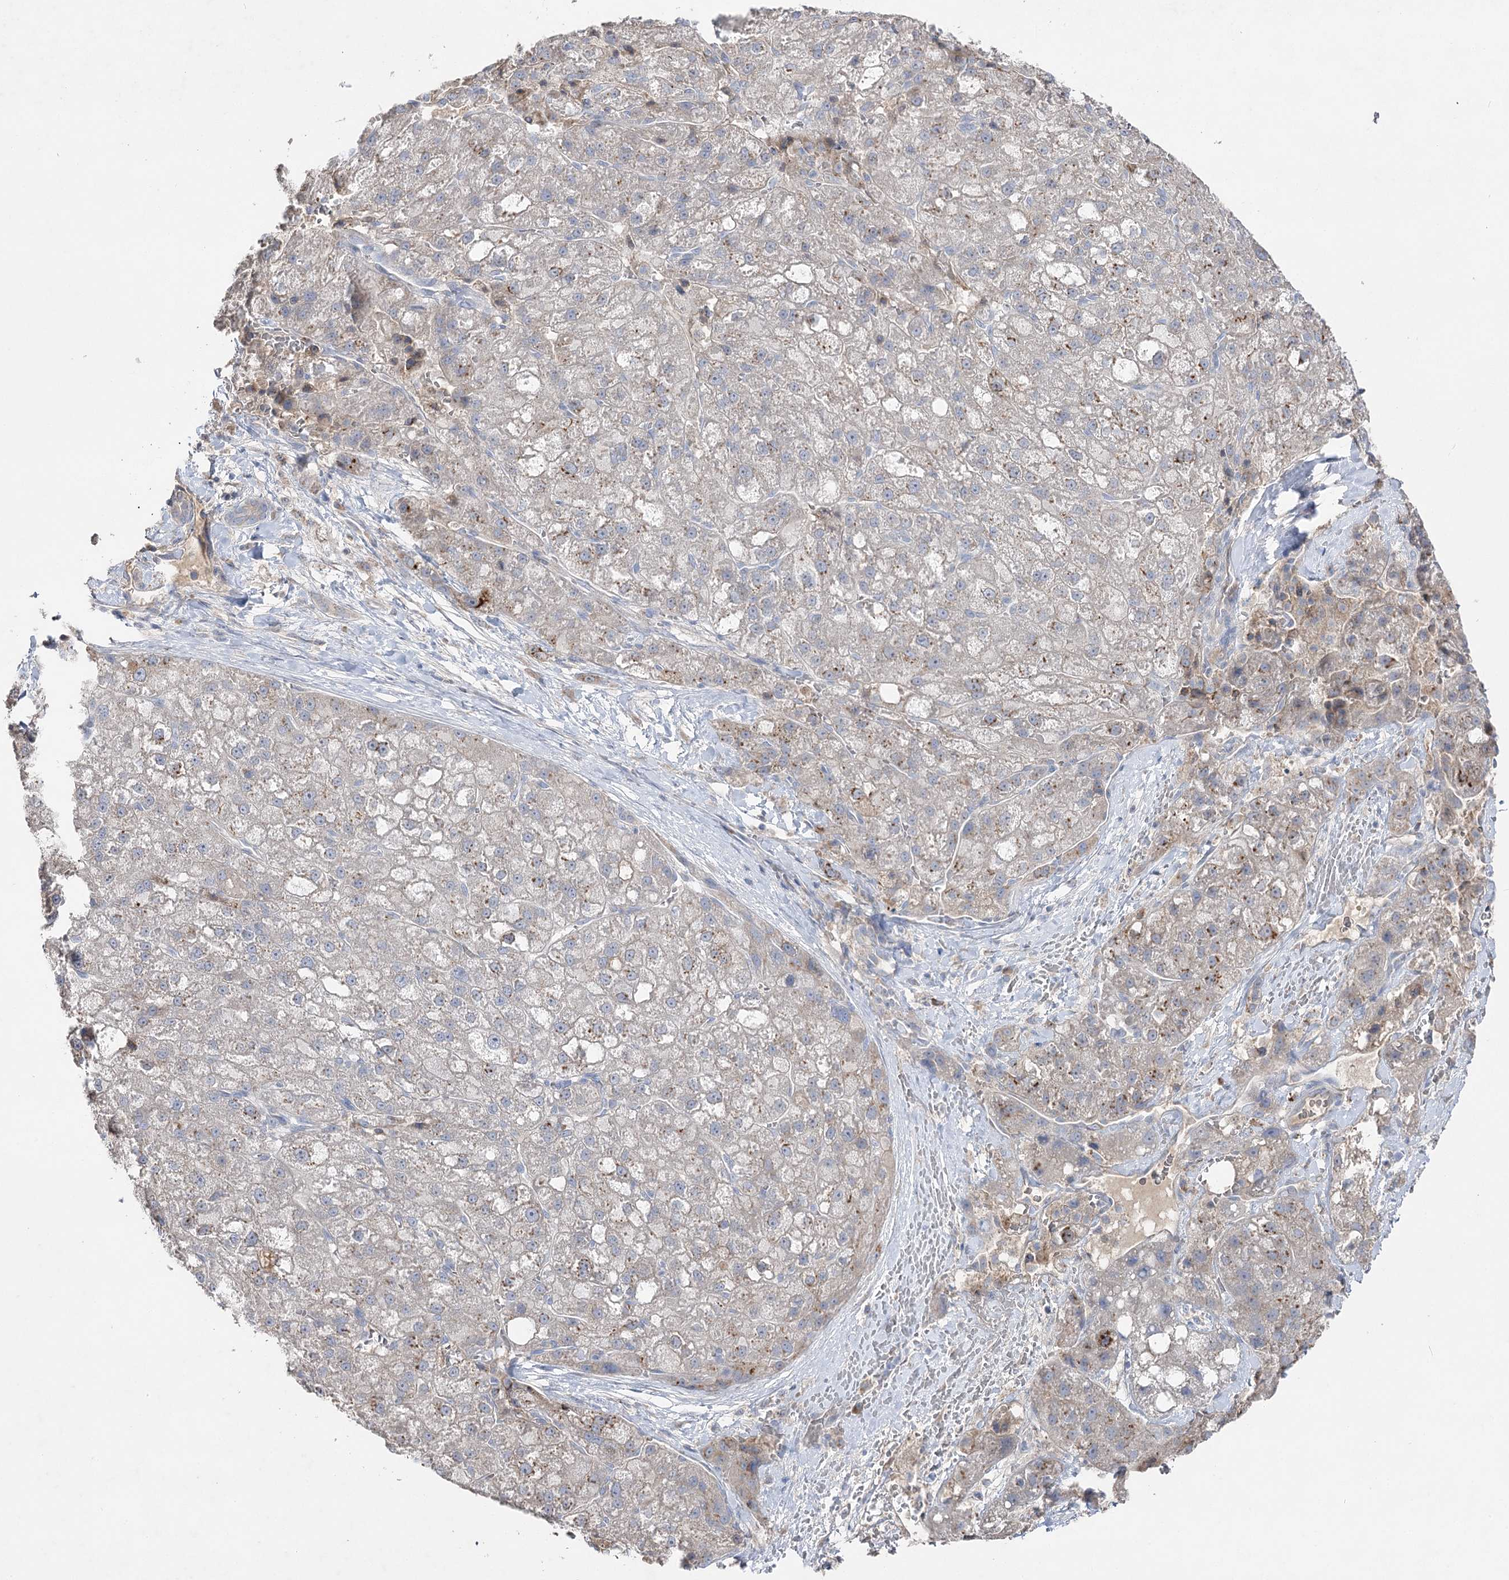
{"staining": {"intensity": "negative", "quantity": "none", "location": "none"}, "tissue": "liver cancer", "cell_type": "Tumor cells", "image_type": "cancer", "snomed": [{"axis": "morphology", "description": "Normal tissue, NOS"}, {"axis": "morphology", "description": "Carcinoma, Hepatocellular, NOS"}, {"axis": "topography", "description": "Liver"}], "caption": "Immunohistochemistry image of liver hepatocellular carcinoma stained for a protein (brown), which displays no expression in tumor cells.", "gene": "IL1RAP", "patient": {"sex": "male", "age": 57}}